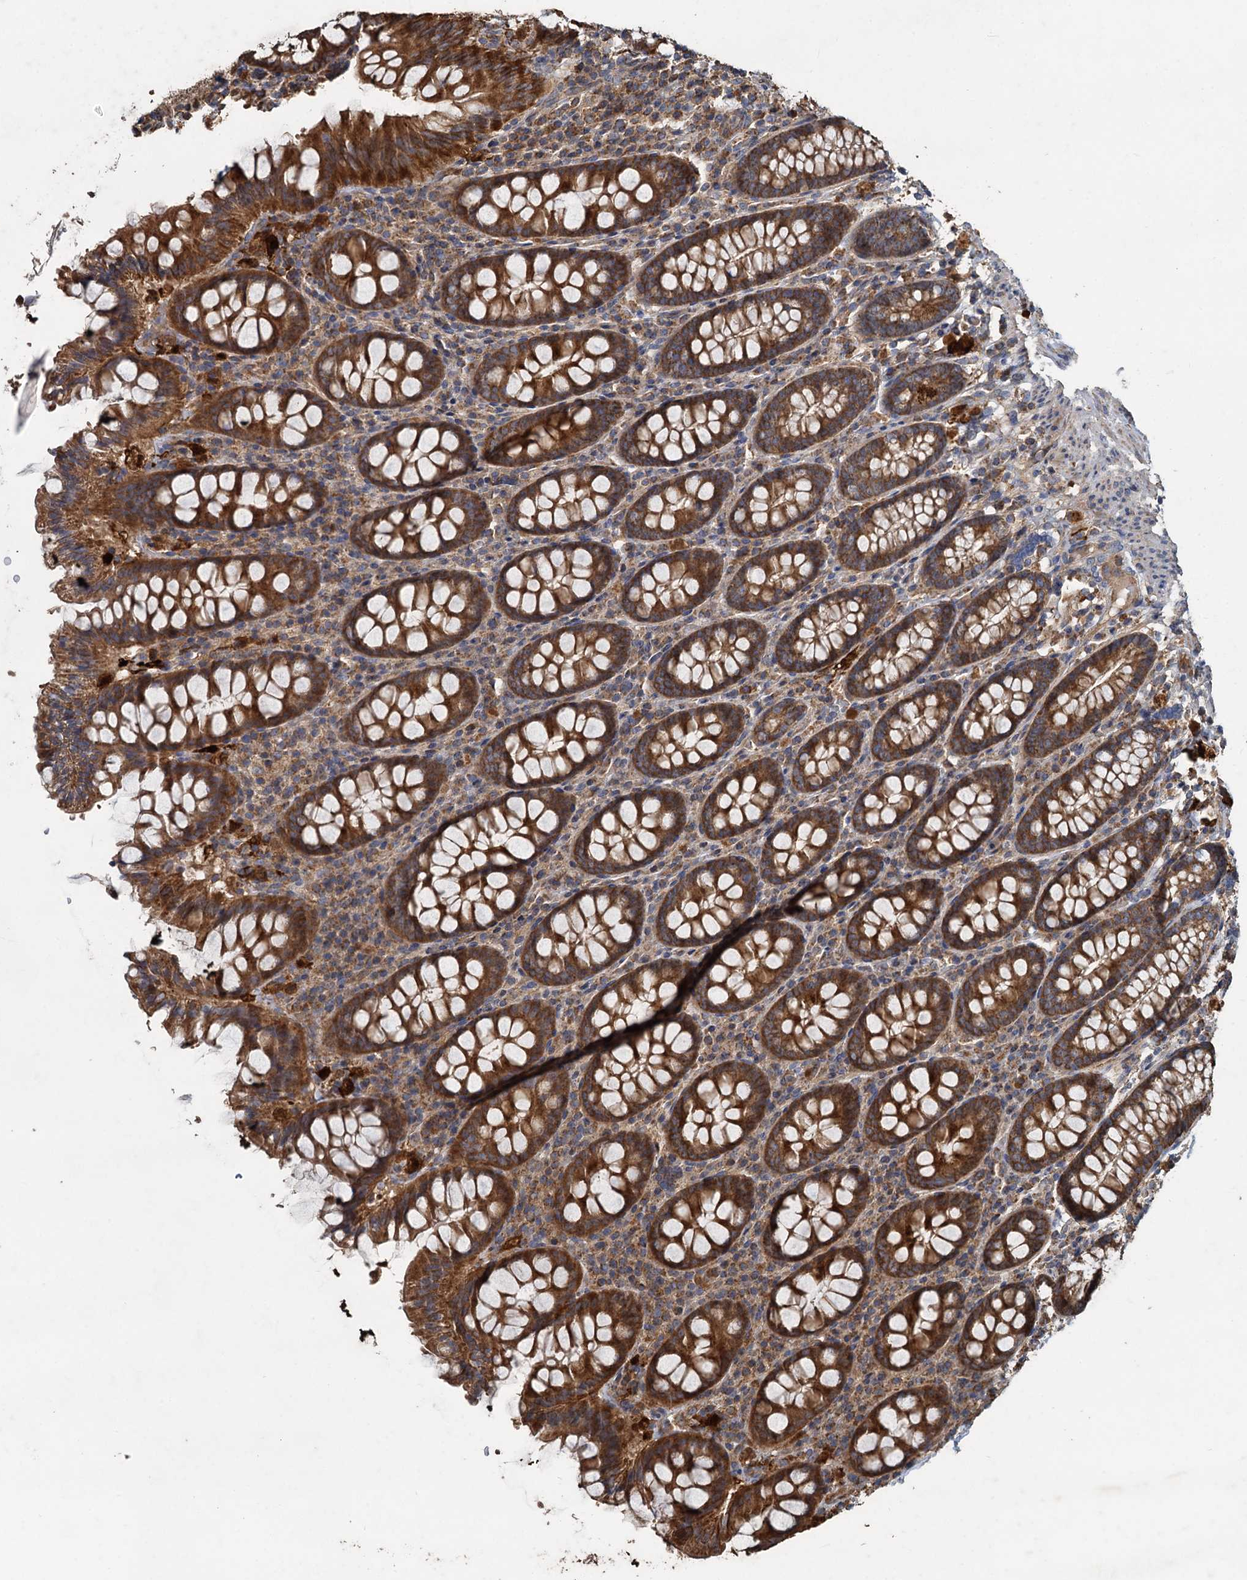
{"staining": {"intensity": "moderate", "quantity": ">75%", "location": "cytoplasmic/membranous"}, "tissue": "colon", "cell_type": "Endothelial cells", "image_type": "normal", "snomed": [{"axis": "morphology", "description": "Normal tissue, NOS"}, {"axis": "topography", "description": "Colon"}], "caption": "Colon stained with immunohistochemistry (IHC) exhibits moderate cytoplasmic/membranous positivity in approximately >75% of endothelial cells.", "gene": "SDS", "patient": {"sex": "female", "age": 79}}